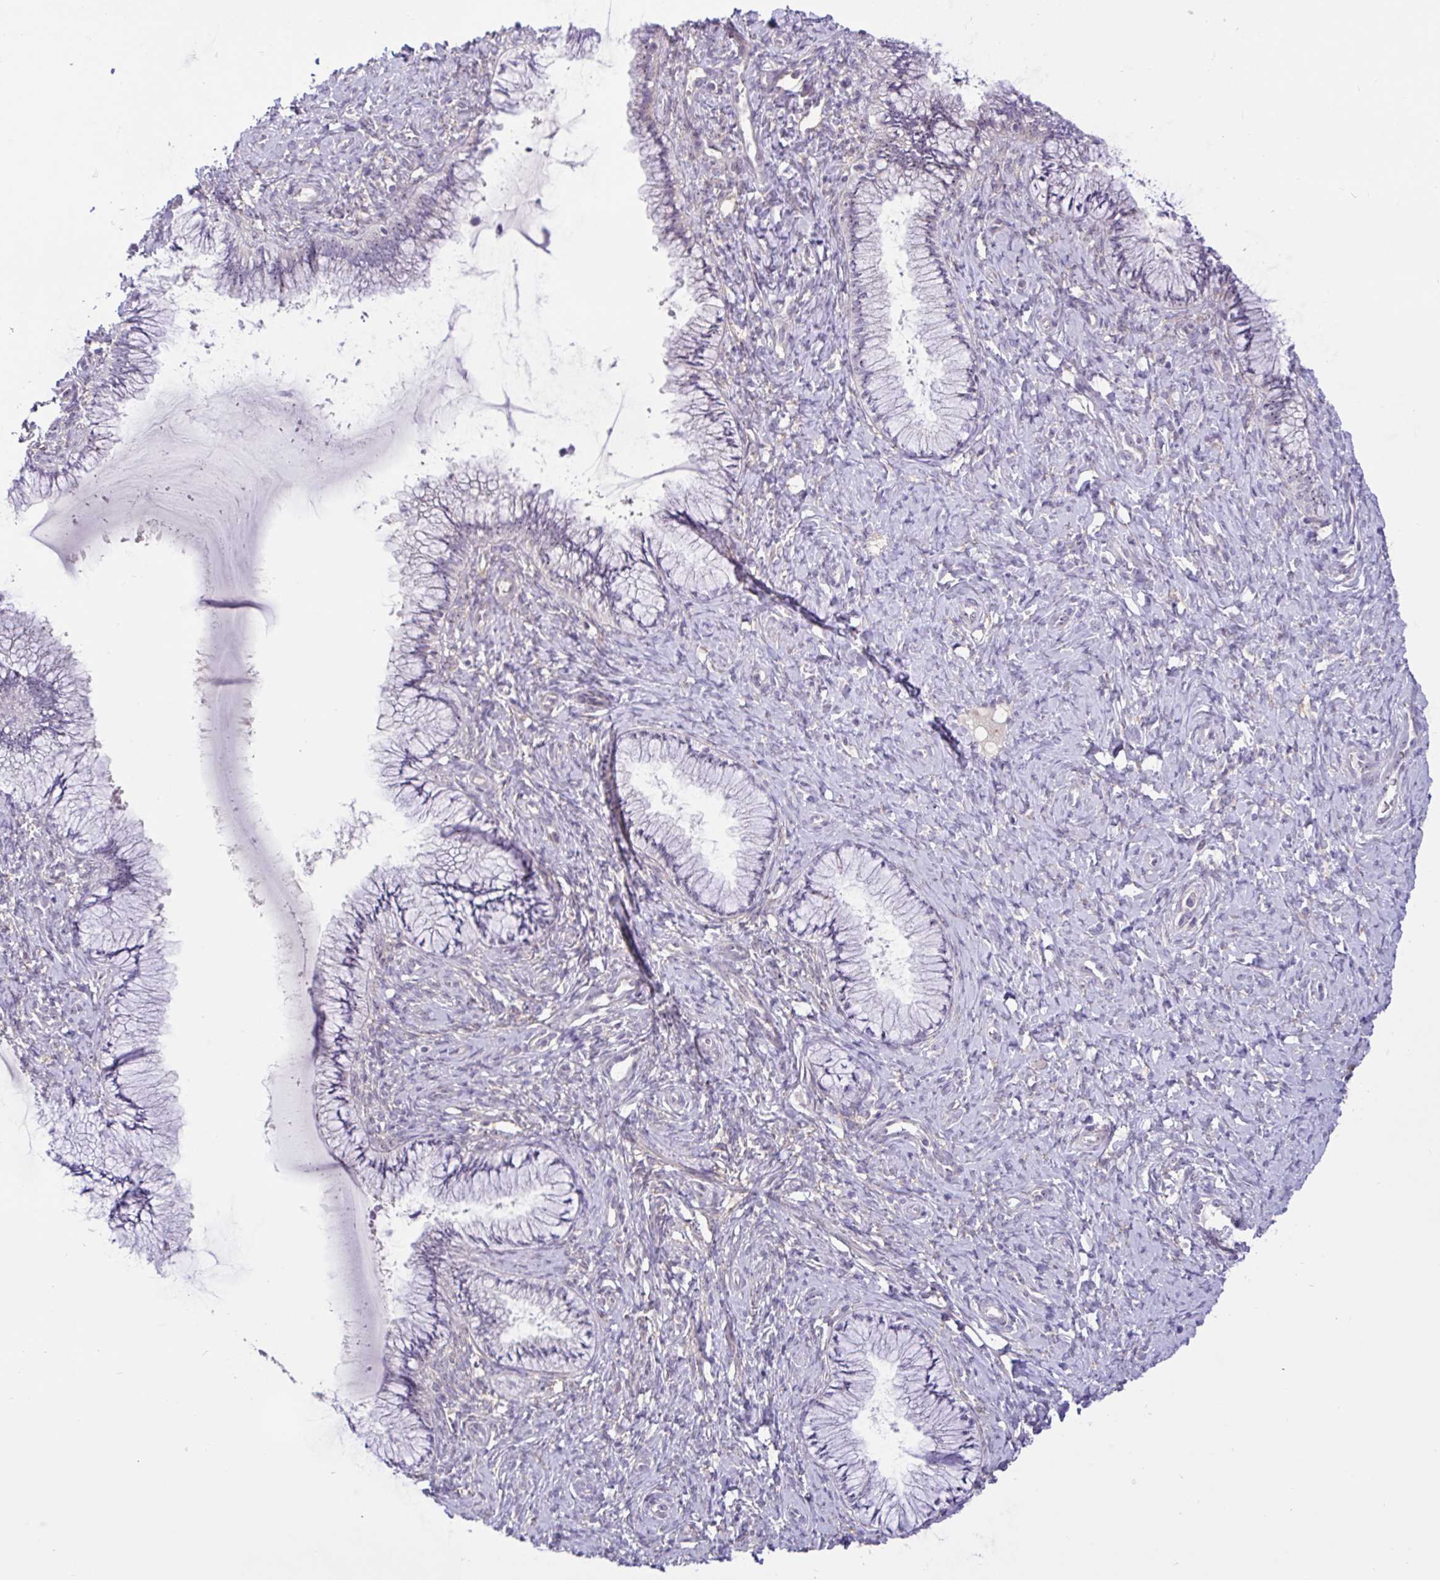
{"staining": {"intensity": "negative", "quantity": "none", "location": "none"}, "tissue": "cervix", "cell_type": "Glandular cells", "image_type": "normal", "snomed": [{"axis": "morphology", "description": "Normal tissue, NOS"}, {"axis": "topography", "description": "Cervix"}], "caption": "High power microscopy image of an IHC image of benign cervix, revealing no significant staining in glandular cells. Nuclei are stained in blue.", "gene": "MXRA8", "patient": {"sex": "female", "age": 37}}